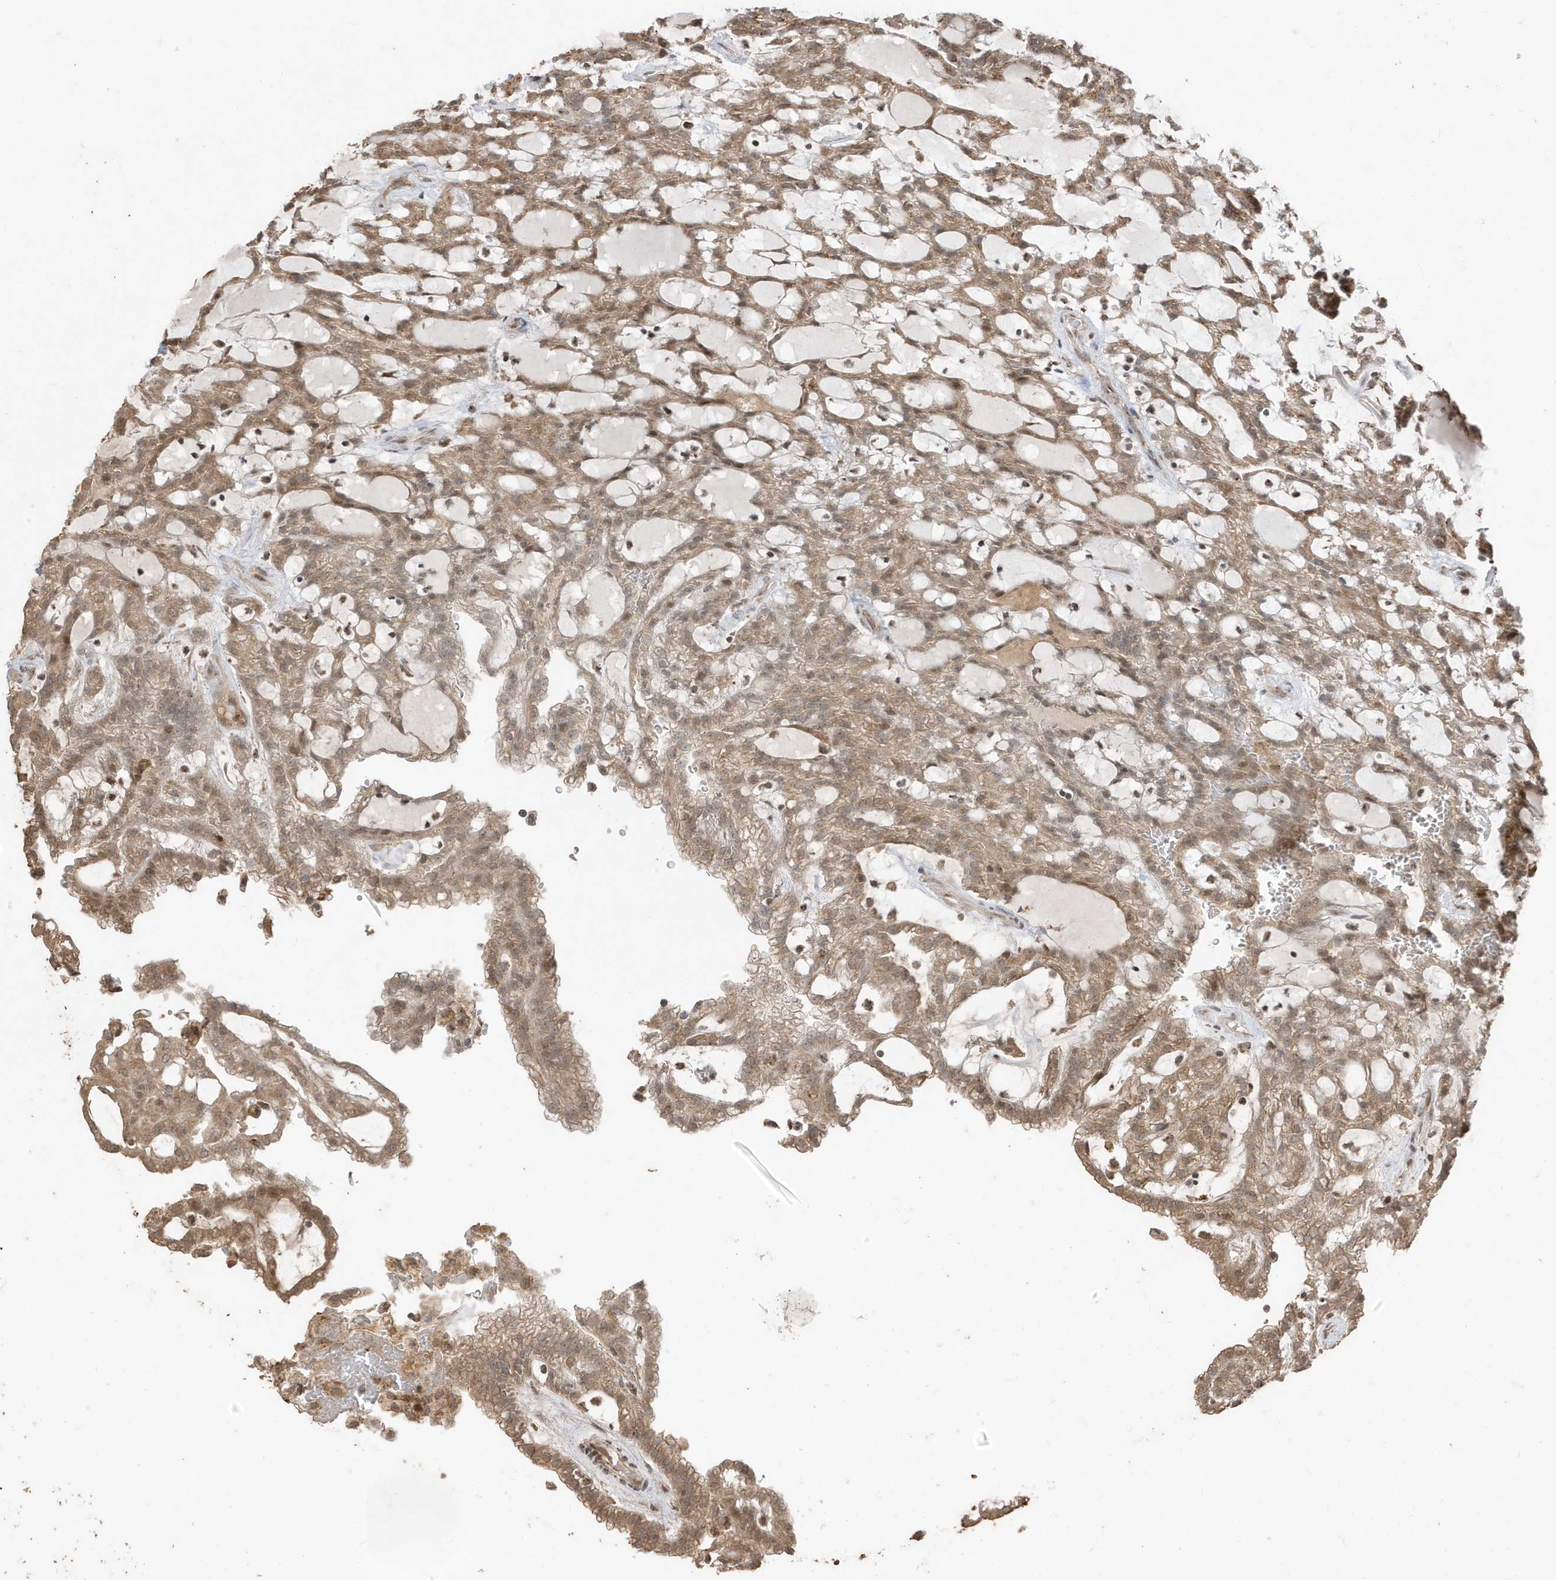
{"staining": {"intensity": "moderate", "quantity": ">75%", "location": "cytoplasmic/membranous,nuclear"}, "tissue": "renal cancer", "cell_type": "Tumor cells", "image_type": "cancer", "snomed": [{"axis": "morphology", "description": "Adenocarcinoma, NOS"}, {"axis": "topography", "description": "Kidney"}], "caption": "Renal cancer (adenocarcinoma) stained for a protein reveals moderate cytoplasmic/membranous and nuclear positivity in tumor cells. Immunohistochemistry stains the protein in brown and the nuclei are stained blue.", "gene": "RER1", "patient": {"sex": "male", "age": 63}}